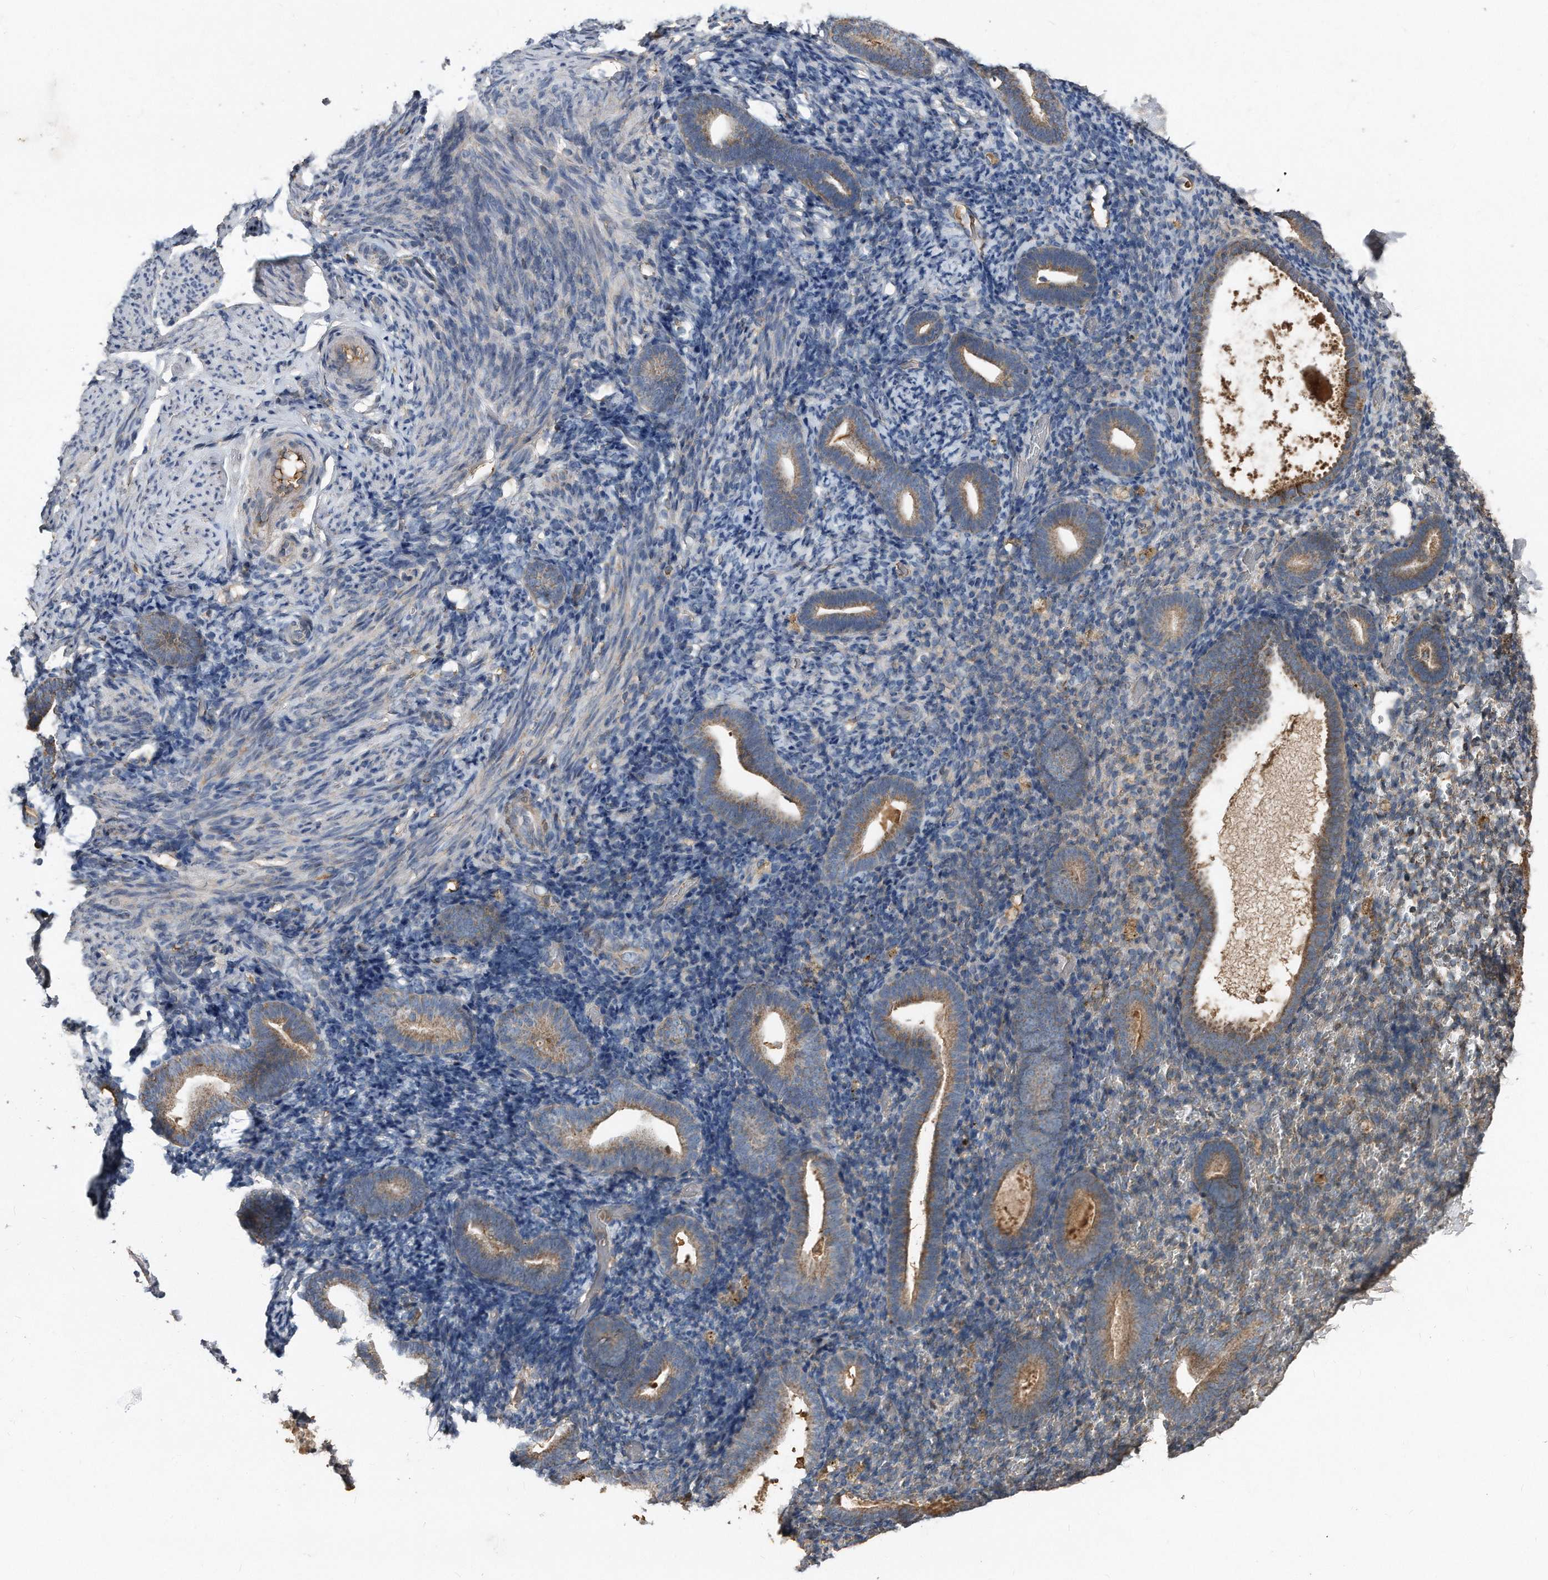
{"staining": {"intensity": "negative", "quantity": "none", "location": "none"}, "tissue": "endometrium", "cell_type": "Cells in endometrial stroma", "image_type": "normal", "snomed": [{"axis": "morphology", "description": "Normal tissue, NOS"}, {"axis": "topography", "description": "Endometrium"}], "caption": "Cells in endometrial stroma are negative for protein expression in normal human endometrium. The staining is performed using DAB brown chromogen with nuclei counter-stained in using hematoxylin.", "gene": "SDHA", "patient": {"sex": "female", "age": 51}}